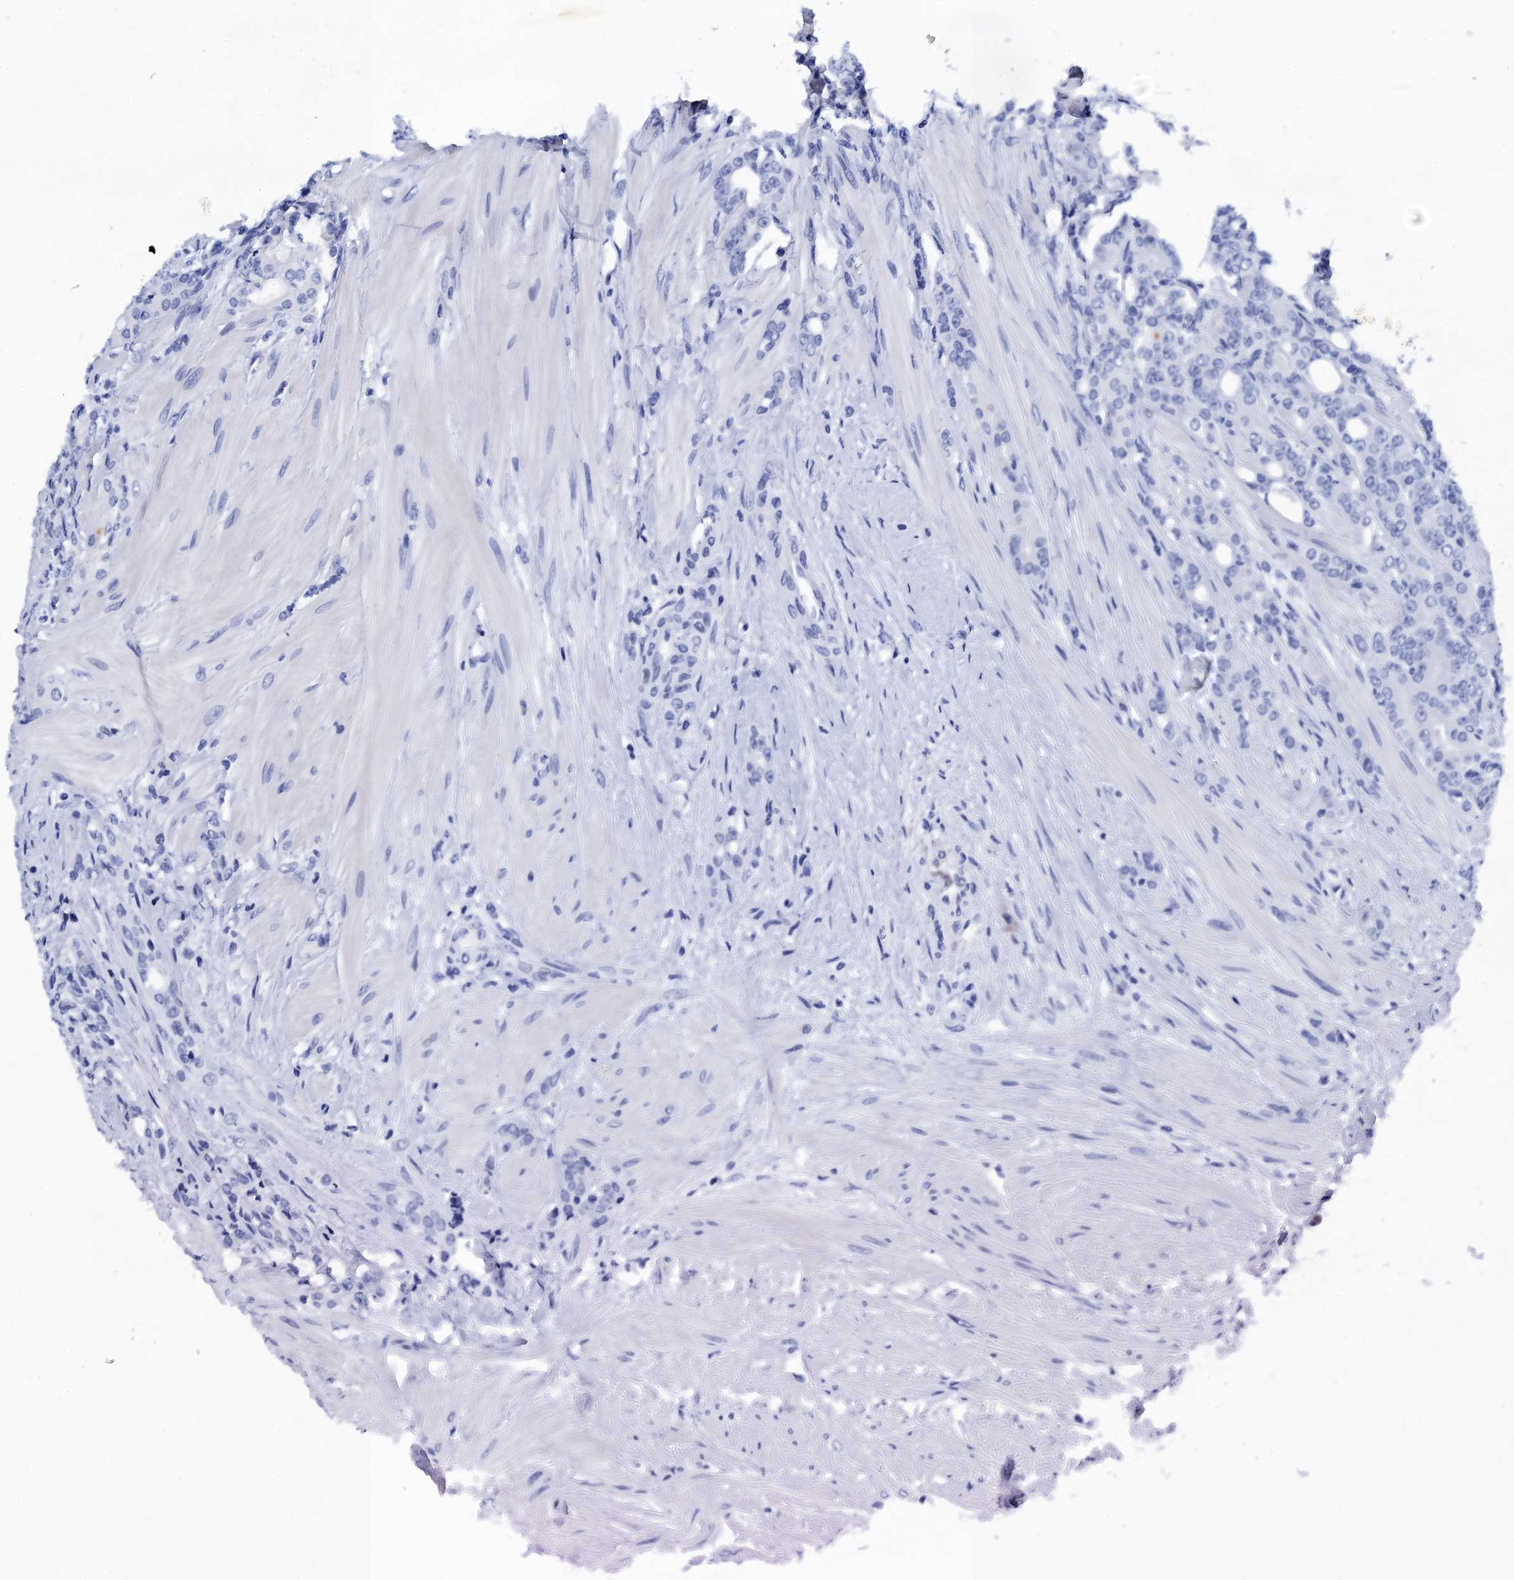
{"staining": {"intensity": "negative", "quantity": "none", "location": "none"}, "tissue": "prostate cancer", "cell_type": "Tumor cells", "image_type": "cancer", "snomed": [{"axis": "morphology", "description": "Adenocarcinoma, High grade"}, {"axis": "topography", "description": "Prostate"}], "caption": "Immunohistochemistry (IHC) histopathology image of prostate adenocarcinoma (high-grade) stained for a protein (brown), which shows no positivity in tumor cells.", "gene": "MYBPC3", "patient": {"sex": "male", "age": 62}}